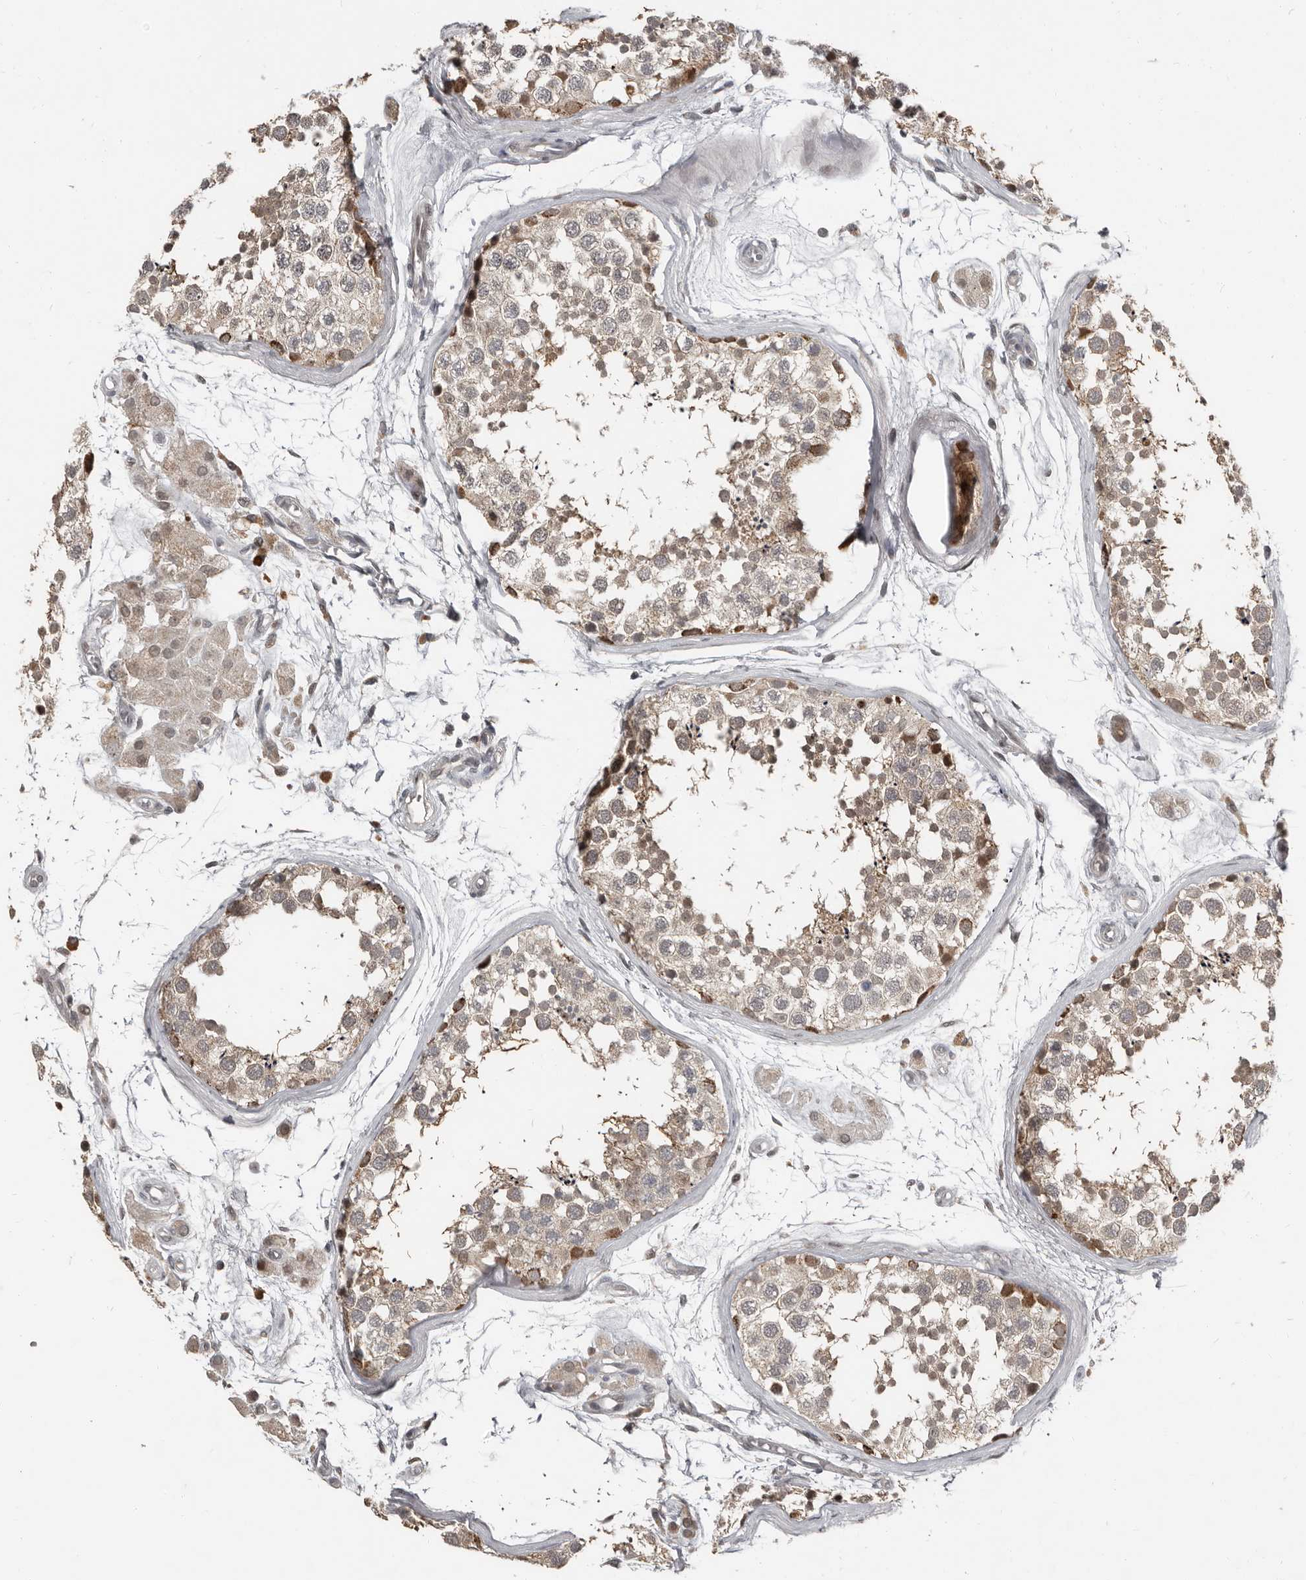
{"staining": {"intensity": "weak", "quantity": "25%-75%", "location": "cytoplasmic/membranous"}, "tissue": "testis", "cell_type": "Cells in seminiferous ducts", "image_type": "normal", "snomed": [{"axis": "morphology", "description": "Normal tissue, NOS"}, {"axis": "topography", "description": "Testis"}], "caption": "DAB immunohistochemical staining of normal human testis displays weak cytoplasmic/membranous protein positivity in approximately 25%-75% of cells in seminiferous ducts.", "gene": "APOL6", "patient": {"sex": "male", "age": 56}}